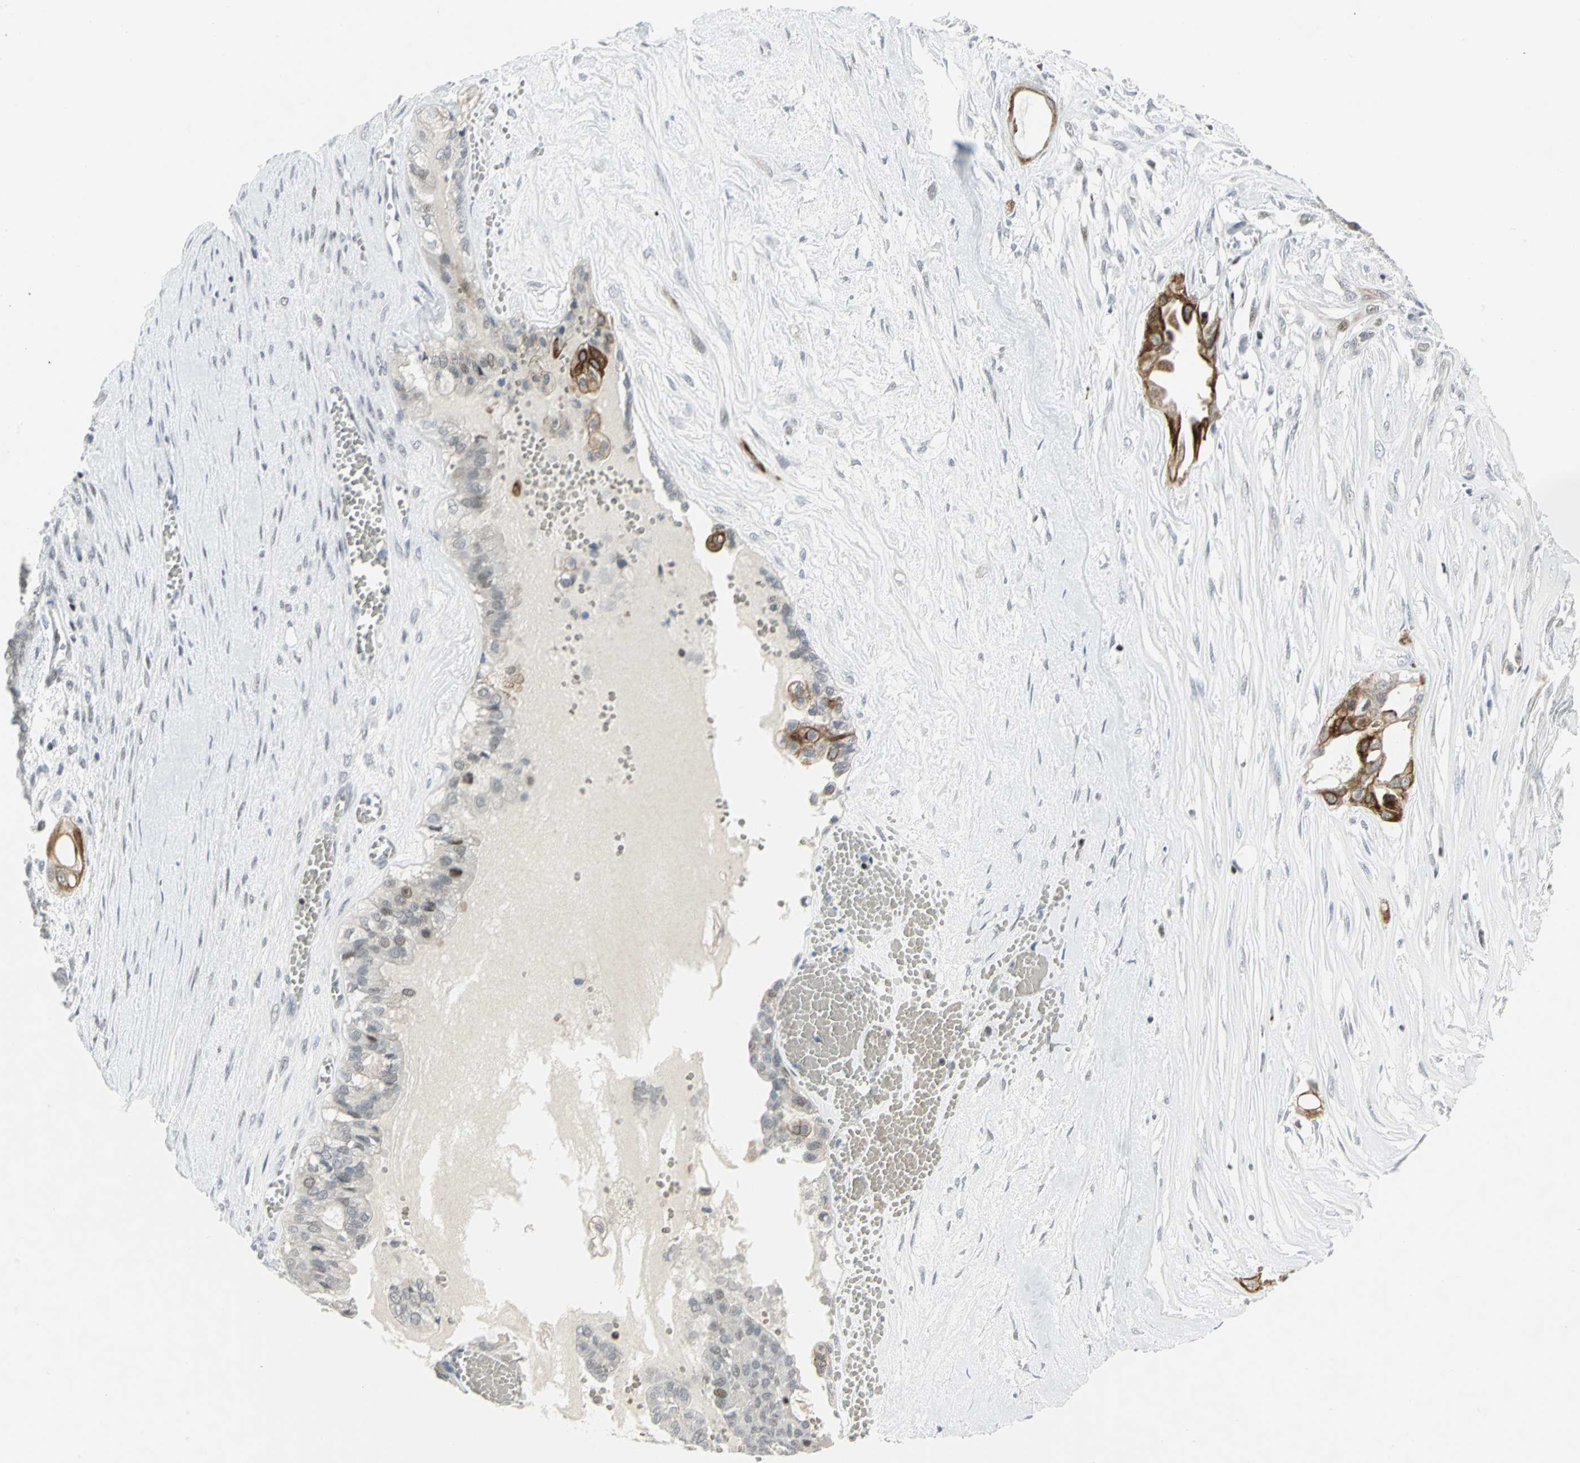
{"staining": {"intensity": "strong", "quantity": "25%-75%", "location": "cytoplasmic/membranous"}, "tissue": "ovarian cancer", "cell_type": "Tumor cells", "image_type": "cancer", "snomed": [{"axis": "morphology", "description": "Carcinoma, NOS"}, {"axis": "morphology", "description": "Carcinoma, endometroid"}, {"axis": "topography", "description": "Ovary"}], "caption": "Ovarian cancer (endometroid carcinoma) tissue reveals strong cytoplasmic/membranous positivity in about 25%-75% of tumor cells, visualized by immunohistochemistry.", "gene": "RPA1", "patient": {"sex": "female", "age": 50}}